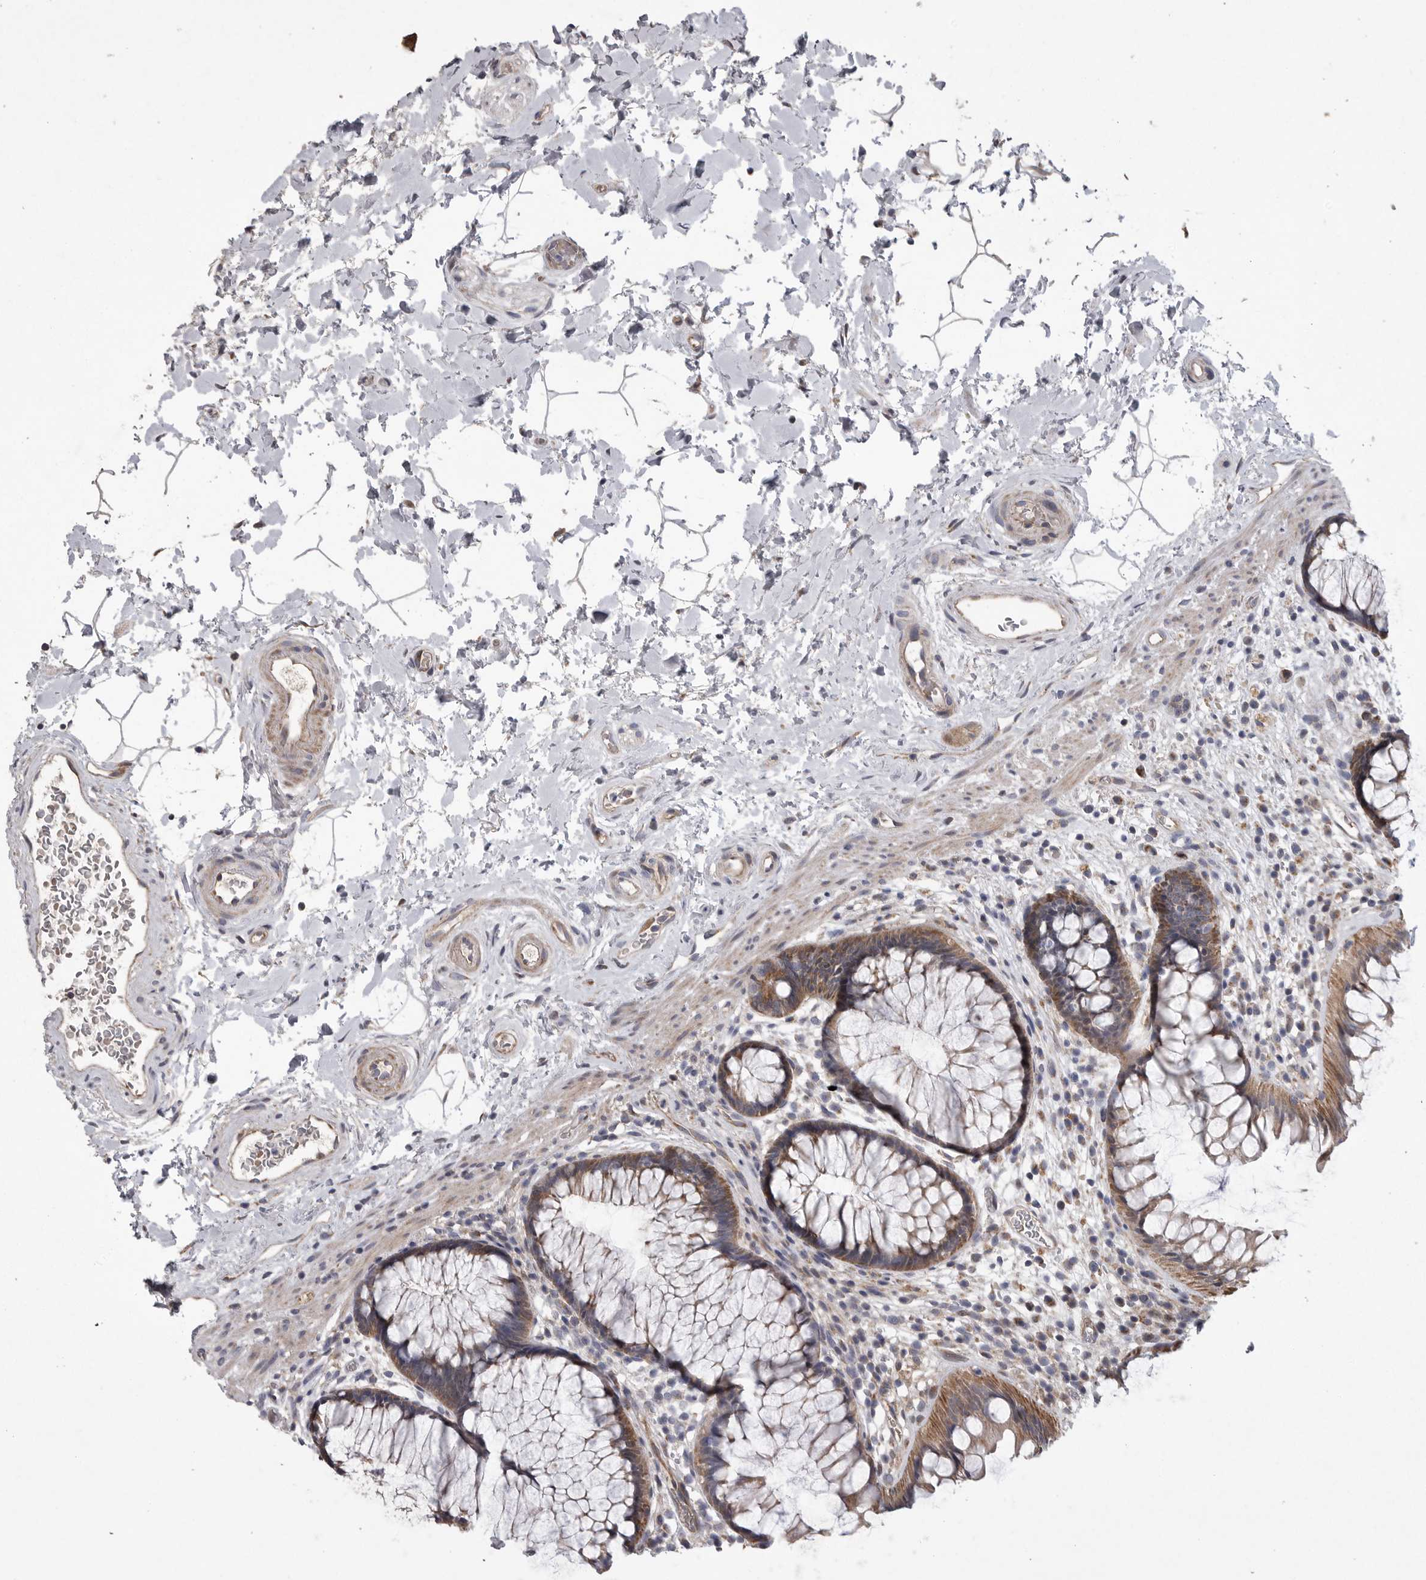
{"staining": {"intensity": "moderate", "quantity": ">75%", "location": "cytoplasmic/membranous"}, "tissue": "rectum", "cell_type": "Glandular cells", "image_type": "normal", "snomed": [{"axis": "morphology", "description": "Normal tissue, NOS"}, {"axis": "topography", "description": "Rectum"}], "caption": "Immunohistochemistry (IHC) staining of normal rectum, which displays medium levels of moderate cytoplasmic/membranous expression in about >75% of glandular cells indicating moderate cytoplasmic/membranous protein positivity. The staining was performed using DAB (3,3'-diaminobenzidine) (brown) for protein detection and nuclei were counterstained in hematoxylin (blue).", "gene": "CRP", "patient": {"sex": "male", "age": 51}}